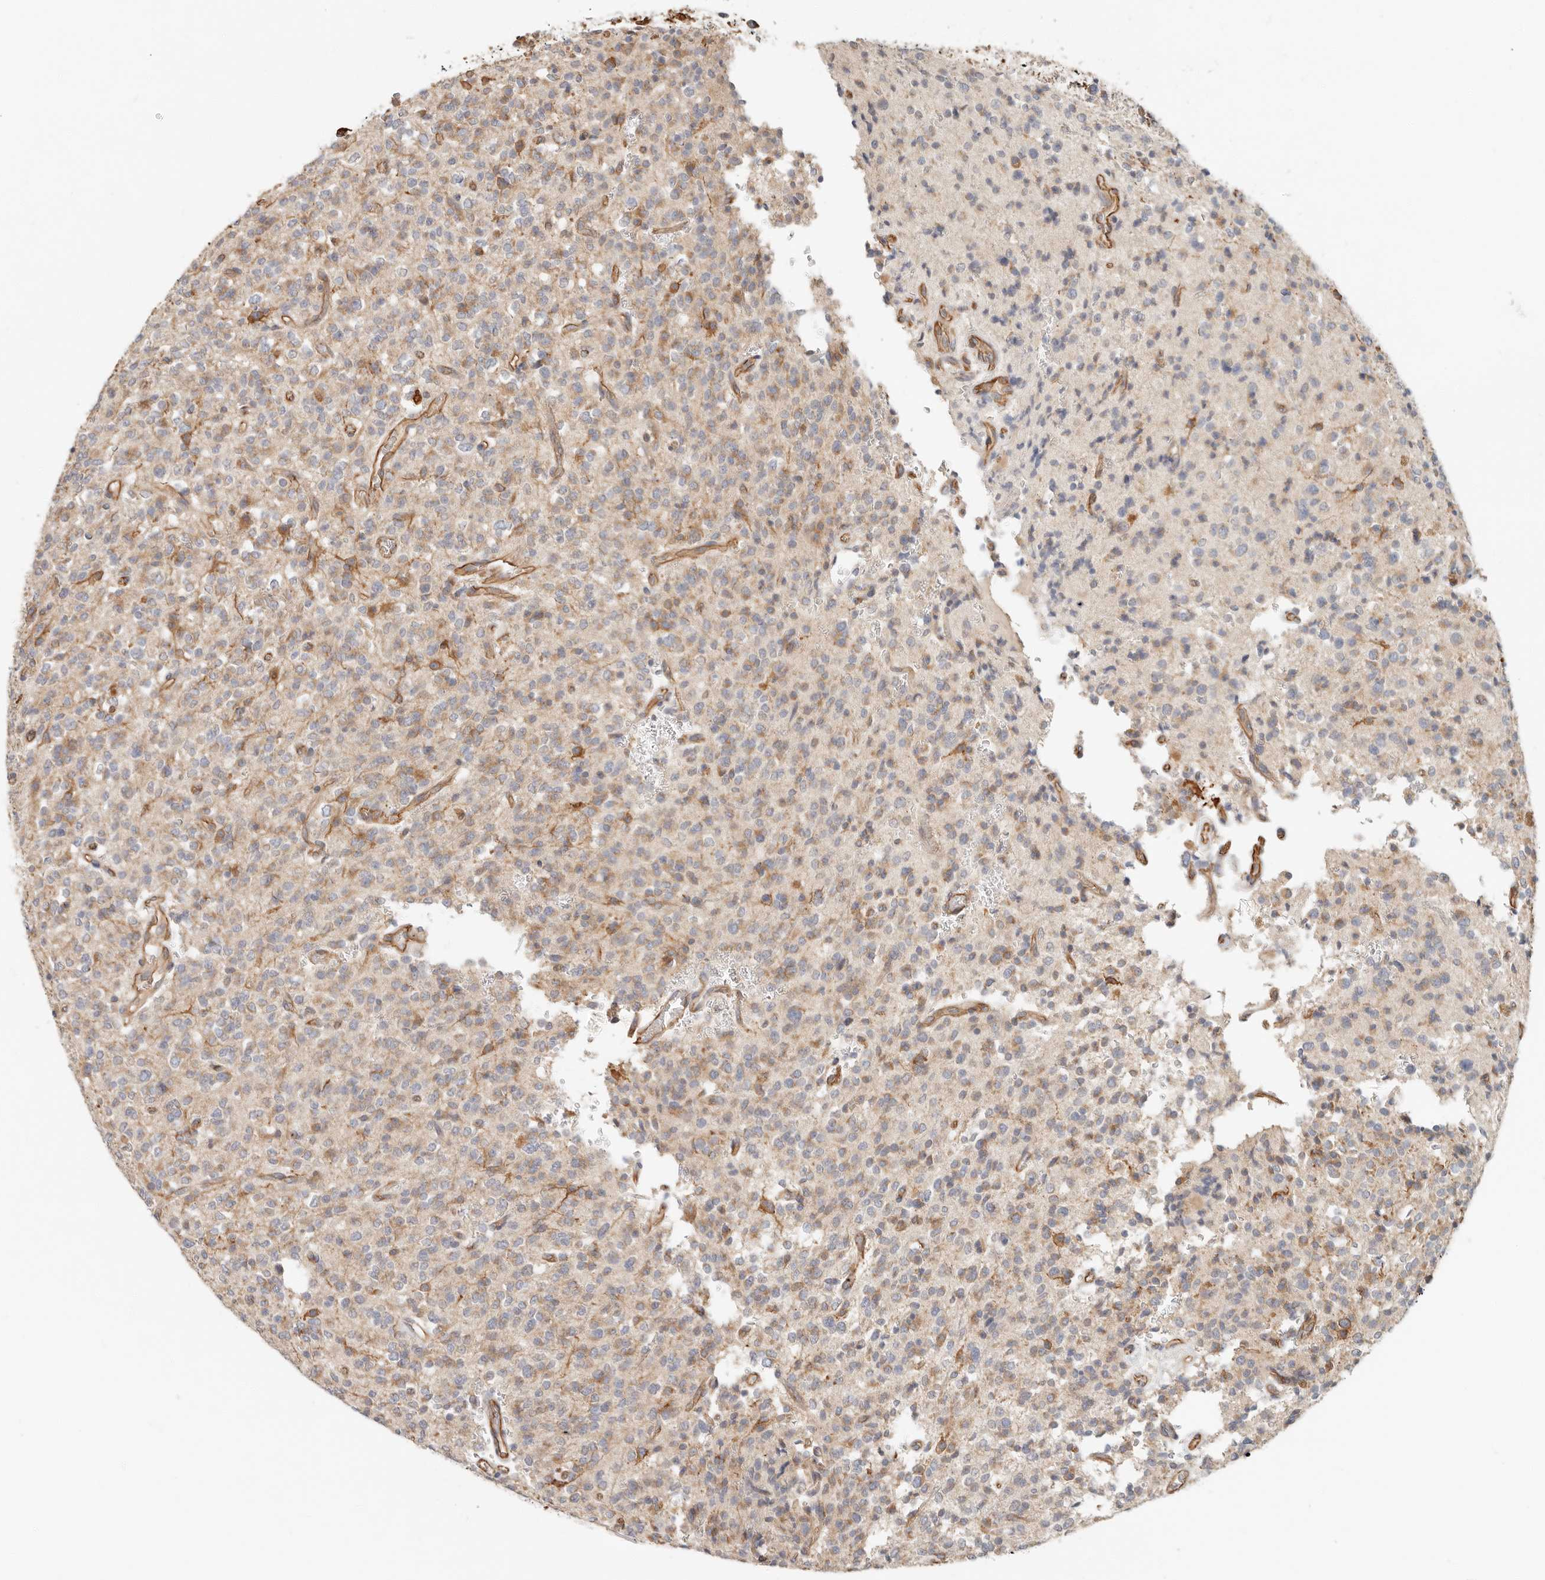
{"staining": {"intensity": "moderate", "quantity": "<25%", "location": "cytoplasmic/membranous"}, "tissue": "glioma", "cell_type": "Tumor cells", "image_type": "cancer", "snomed": [{"axis": "morphology", "description": "Glioma, malignant, High grade"}, {"axis": "topography", "description": "Brain"}], "caption": "Malignant glioma (high-grade) stained for a protein exhibits moderate cytoplasmic/membranous positivity in tumor cells.", "gene": "SPRING1", "patient": {"sex": "male", "age": 34}}